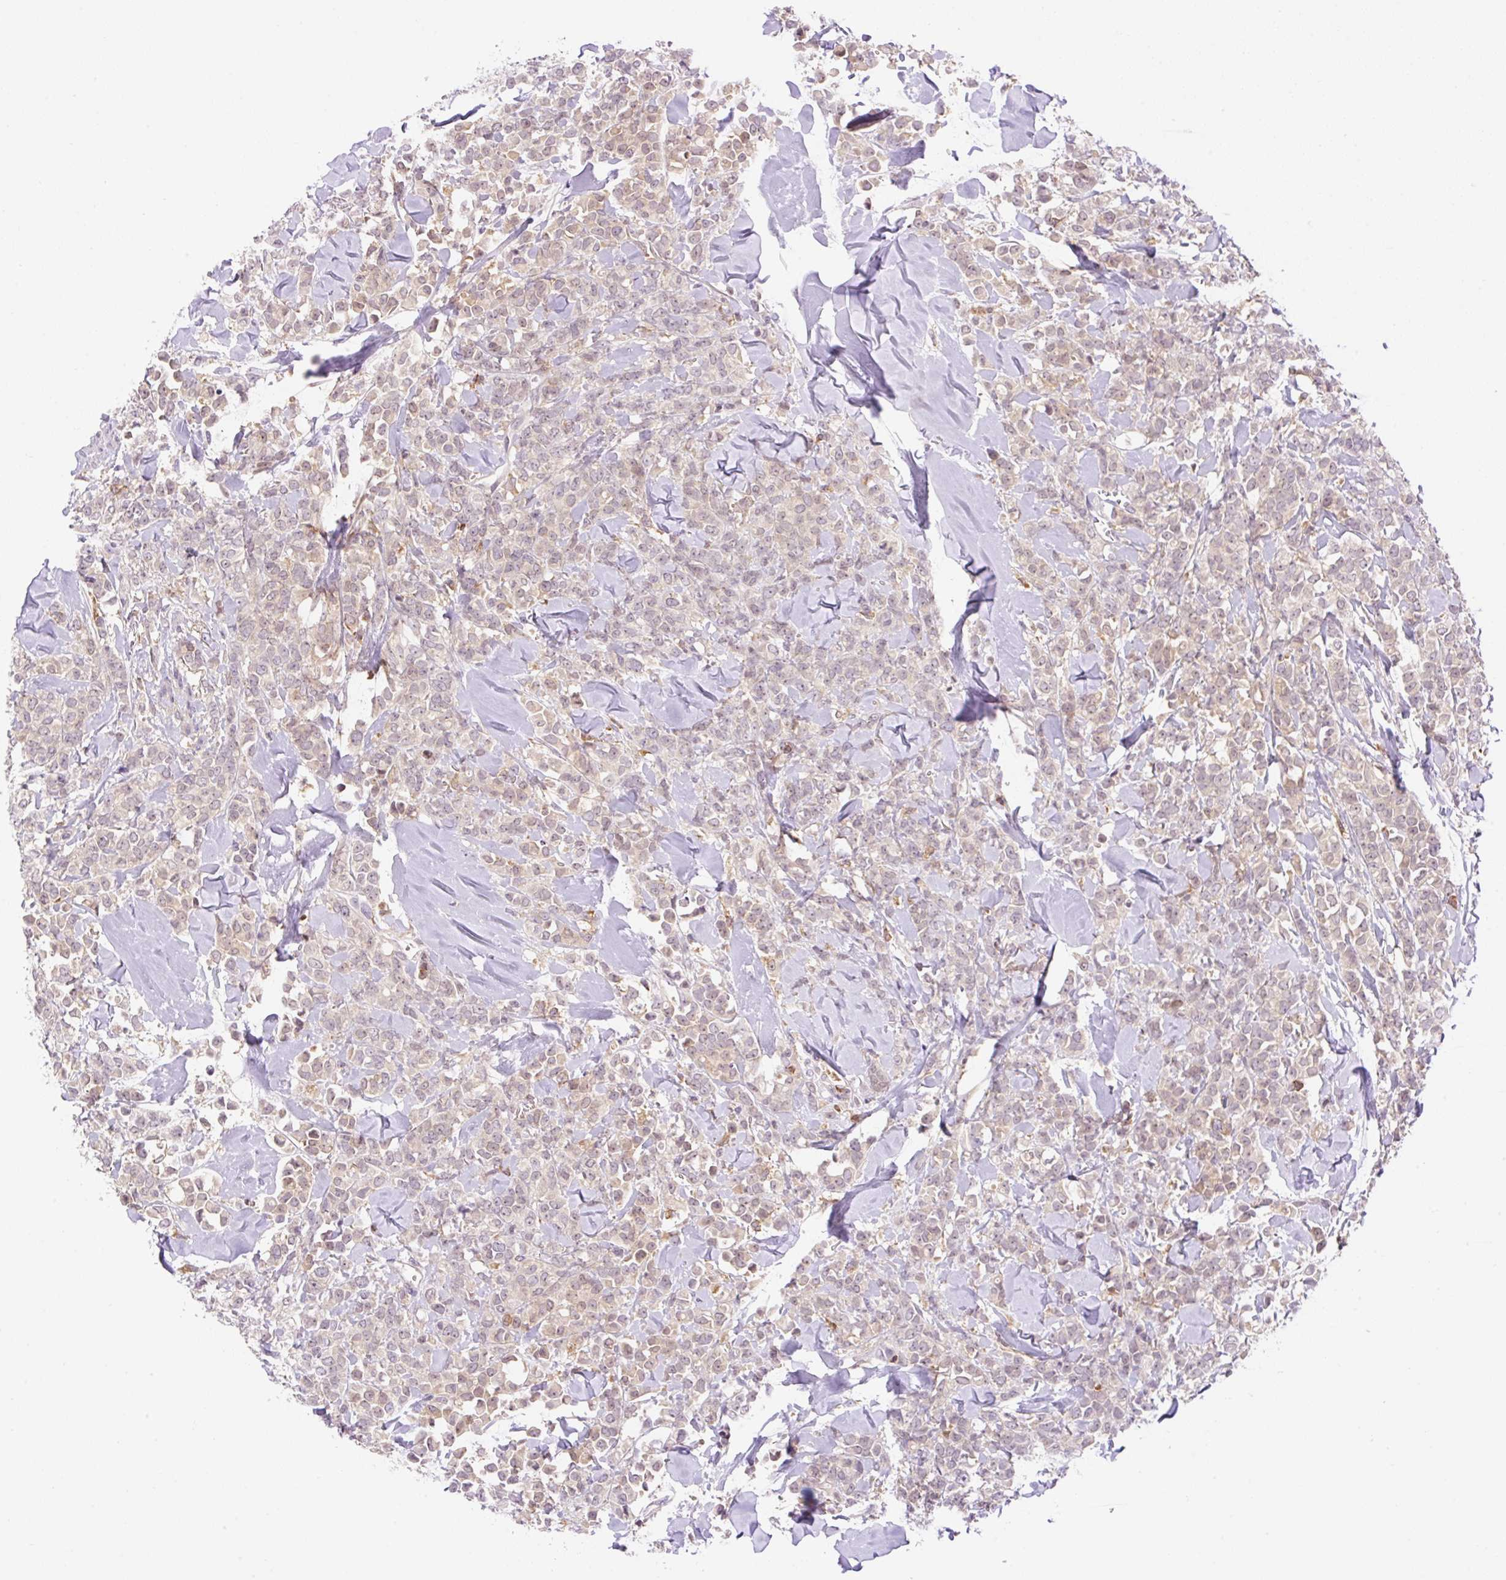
{"staining": {"intensity": "weak", "quantity": ">75%", "location": "cytoplasmic/membranous"}, "tissue": "breast cancer", "cell_type": "Tumor cells", "image_type": "cancer", "snomed": [{"axis": "morphology", "description": "Lobular carcinoma"}, {"axis": "topography", "description": "Breast"}], "caption": "This image shows breast cancer (lobular carcinoma) stained with immunohistochemistry (IHC) to label a protein in brown. The cytoplasmic/membranous of tumor cells show weak positivity for the protein. Nuclei are counter-stained blue.", "gene": "CARD11", "patient": {"sex": "female", "age": 91}}